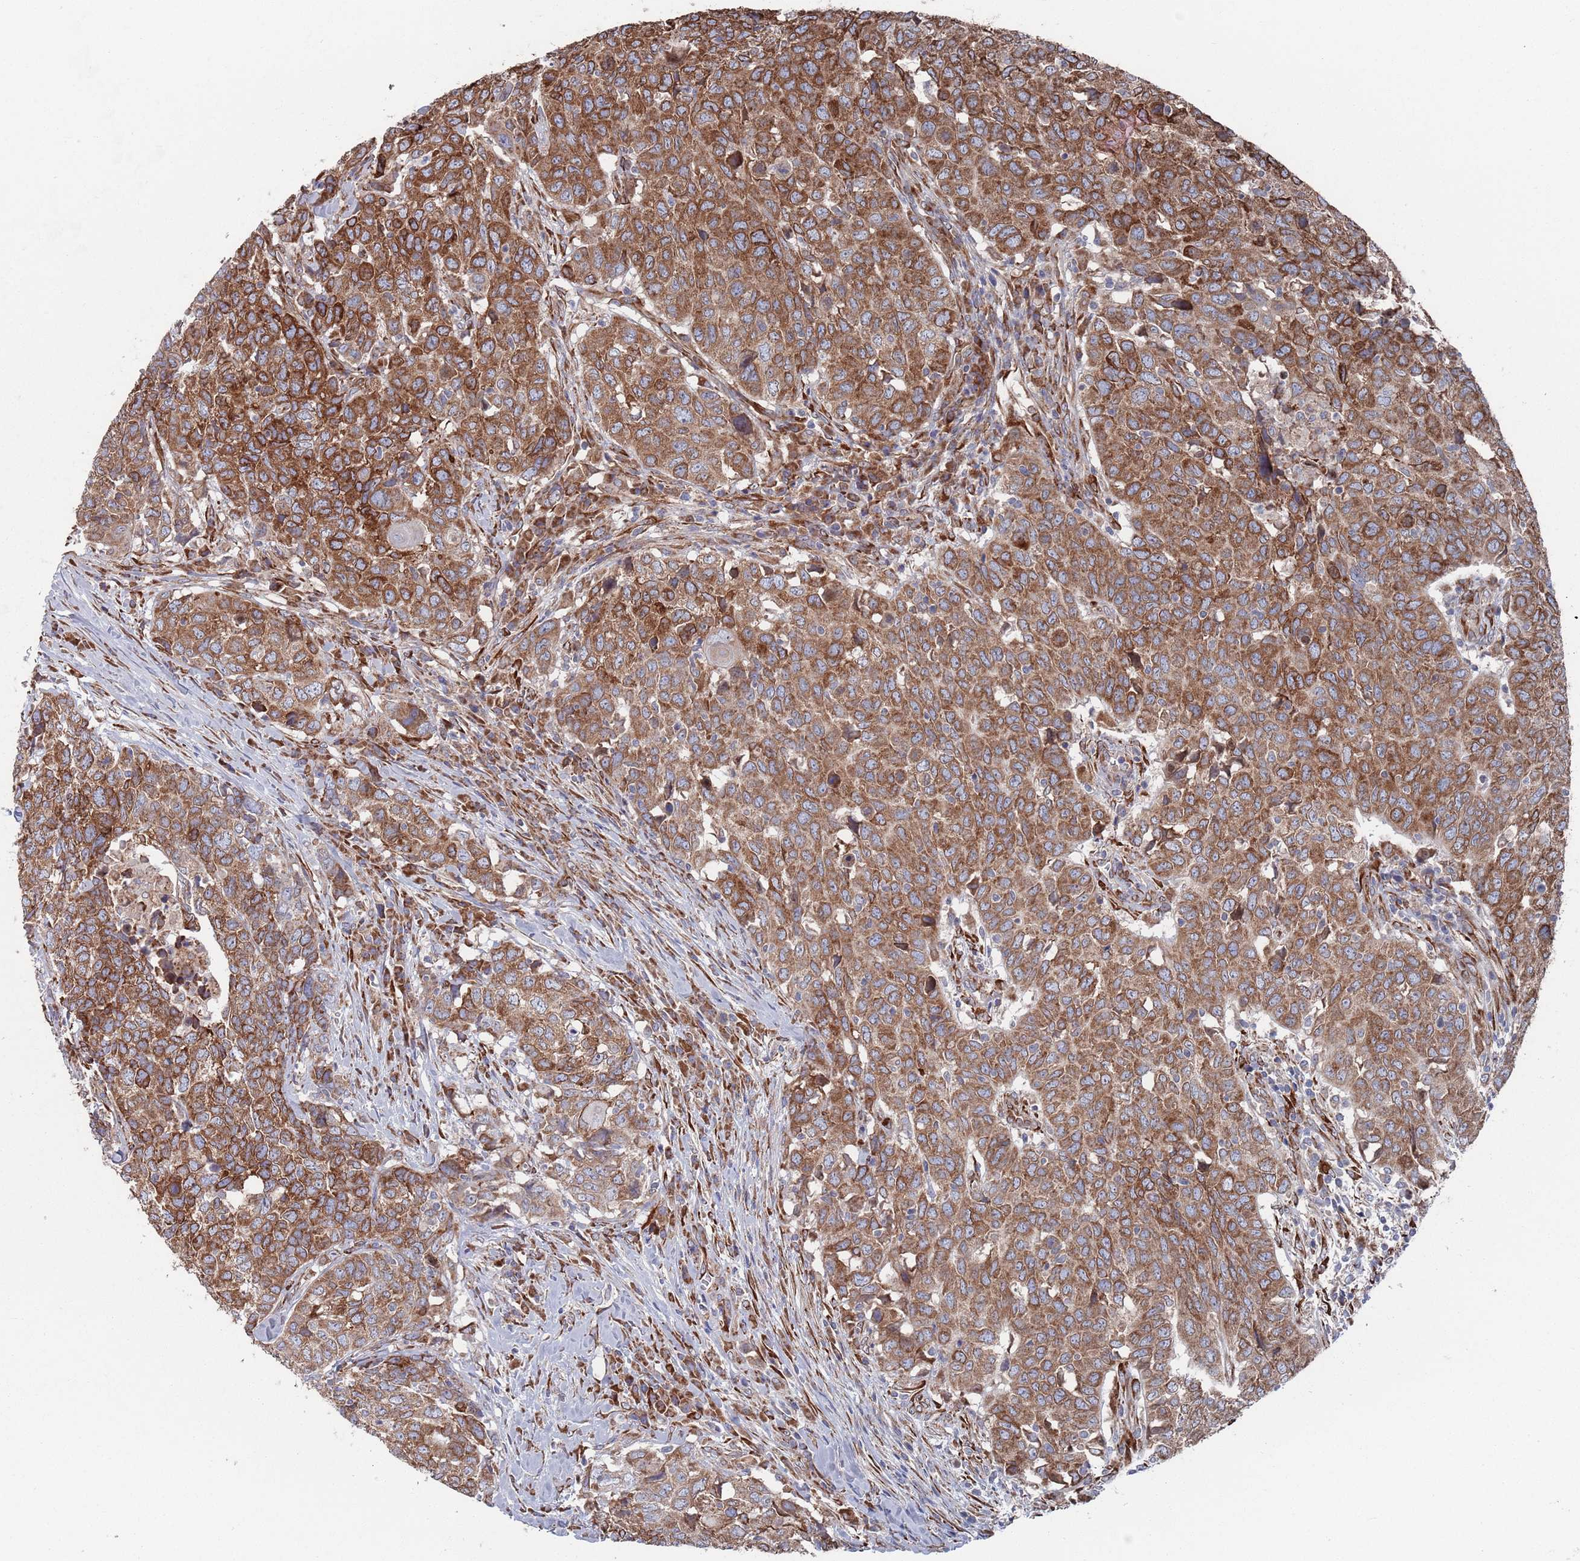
{"staining": {"intensity": "strong", "quantity": ">75%", "location": "cytoplasmic/membranous"}, "tissue": "head and neck cancer", "cell_type": "Tumor cells", "image_type": "cancer", "snomed": [{"axis": "morphology", "description": "Normal tissue, NOS"}, {"axis": "morphology", "description": "Squamous cell carcinoma, NOS"}, {"axis": "topography", "description": "Skeletal muscle"}, {"axis": "topography", "description": "Vascular tissue"}, {"axis": "topography", "description": "Peripheral nerve tissue"}, {"axis": "topography", "description": "Head-Neck"}], "caption": "Head and neck cancer tissue demonstrates strong cytoplasmic/membranous expression in approximately >75% of tumor cells (DAB IHC, brown staining for protein, blue staining for nuclei).", "gene": "CCDC106", "patient": {"sex": "male", "age": 66}}